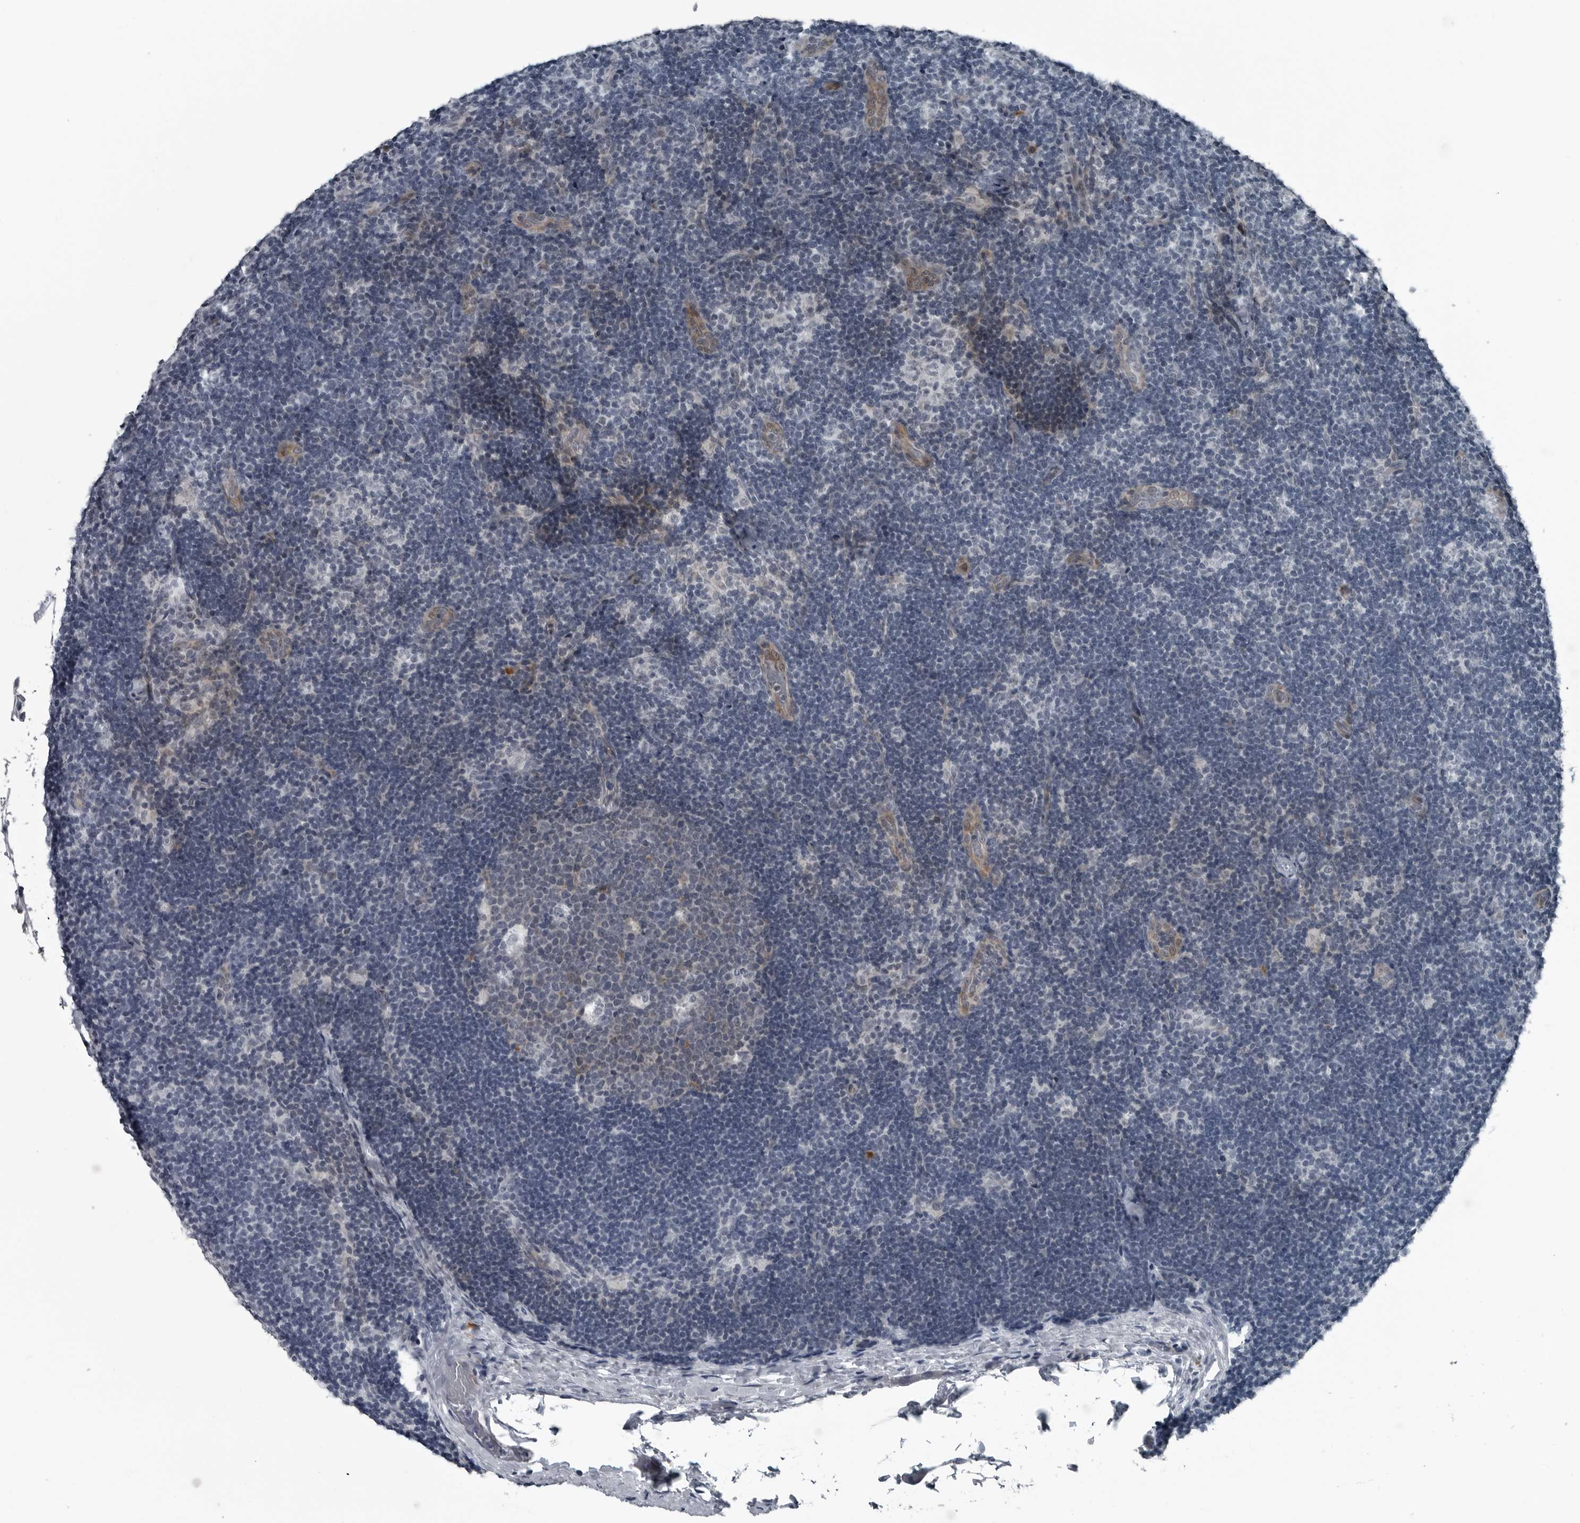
{"staining": {"intensity": "negative", "quantity": "none", "location": "none"}, "tissue": "lymph node", "cell_type": "Germinal center cells", "image_type": "normal", "snomed": [{"axis": "morphology", "description": "Normal tissue, NOS"}, {"axis": "topography", "description": "Lymph node"}], "caption": "This is an immunohistochemistry photomicrograph of unremarkable lymph node. There is no staining in germinal center cells.", "gene": "DNAAF11", "patient": {"sex": "female", "age": 22}}